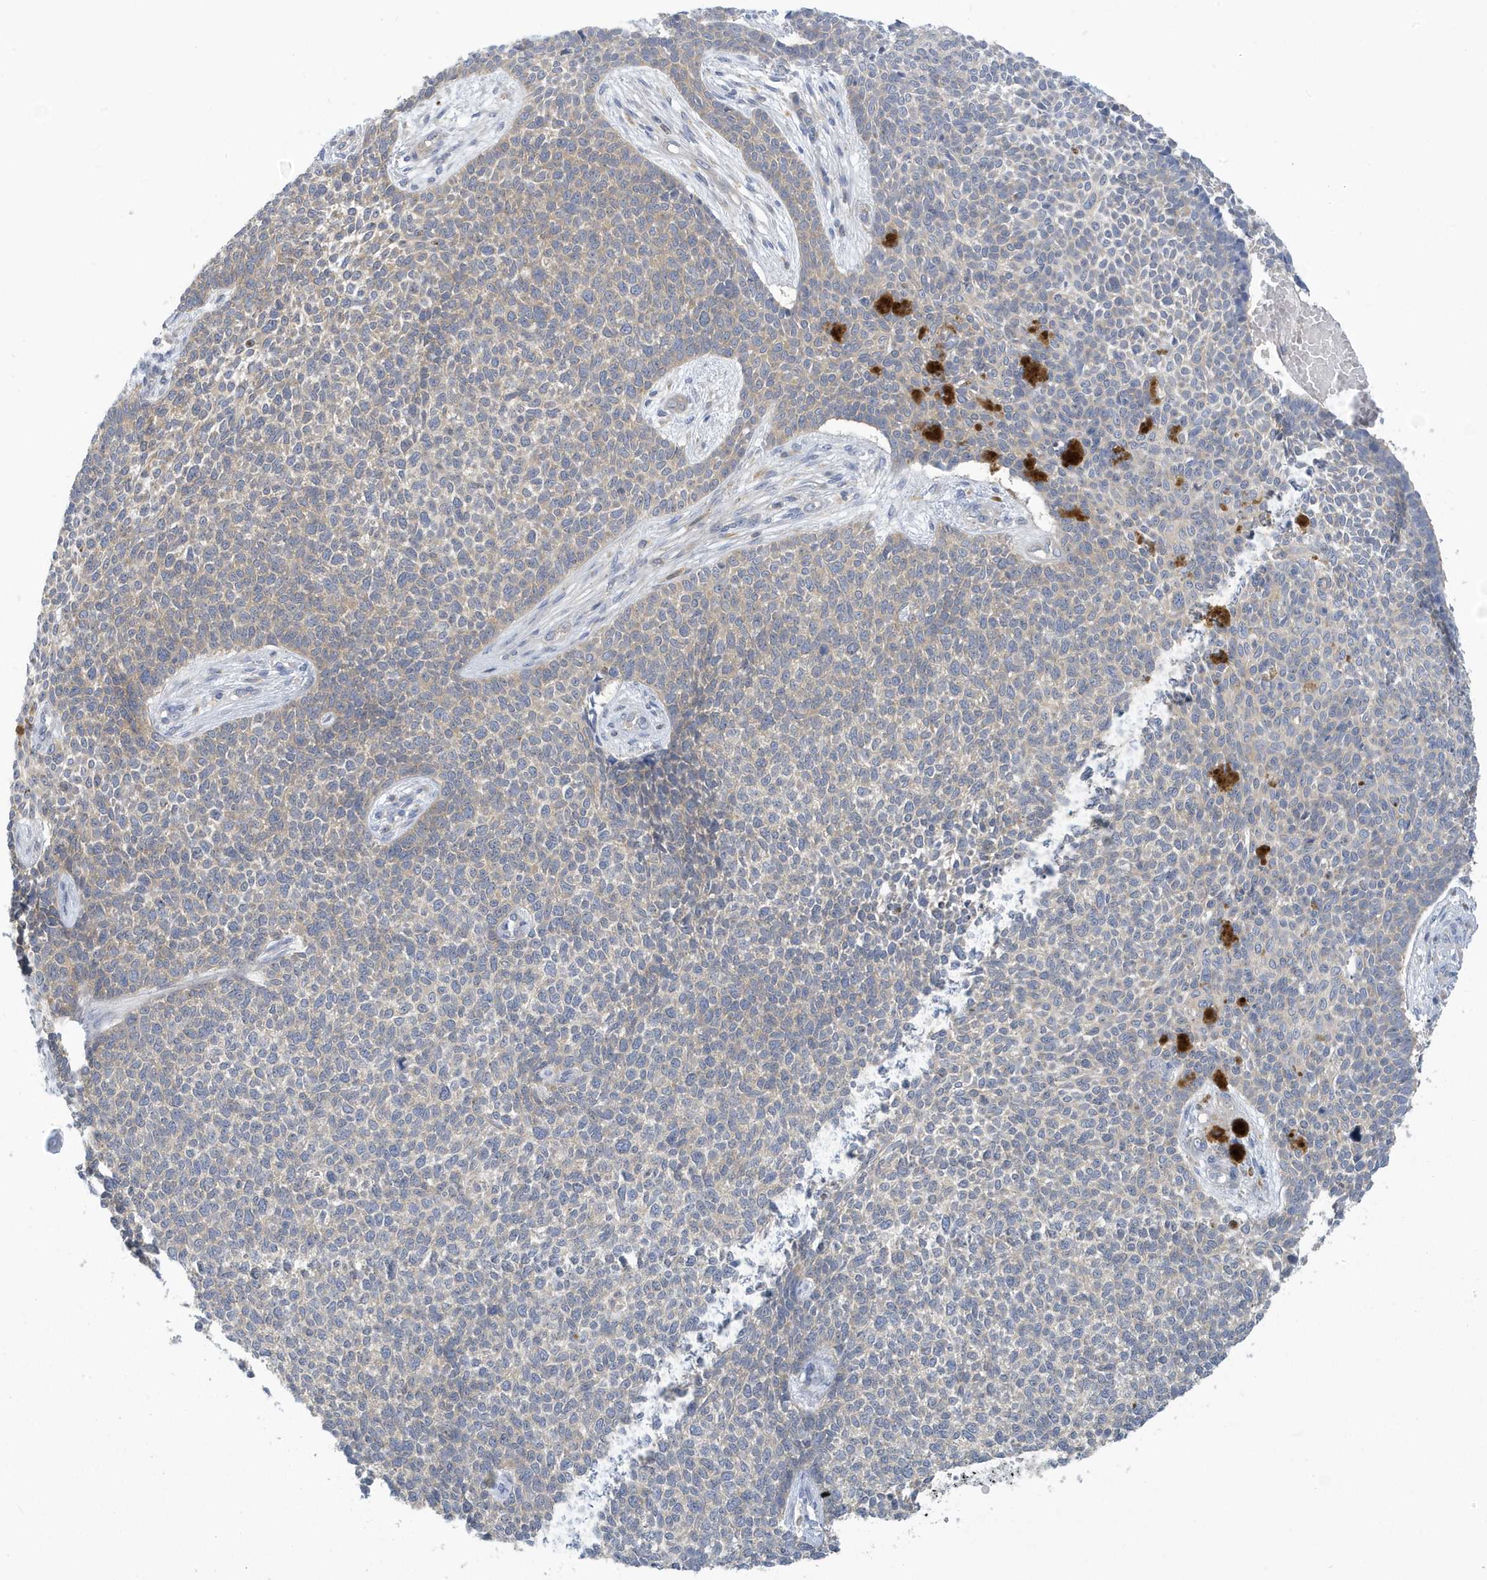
{"staining": {"intensity": "weak", "quantity": "<25%", "location": "cytoplasmic/membranous"}, "tissue": "skin cancer", "cell_type": "Tumor cells", "image_type": "cancer", "snomed": [{"axis": "morphology", "description": "Basal cell carcinoma"}, {"axis": "topography", "description": "Skin"}], "caption": "IHC of skin cancer demonstrates no positivity in tumor cells.", "gene": "VTA1", "patient": {"sex": "female", "age": 84}}